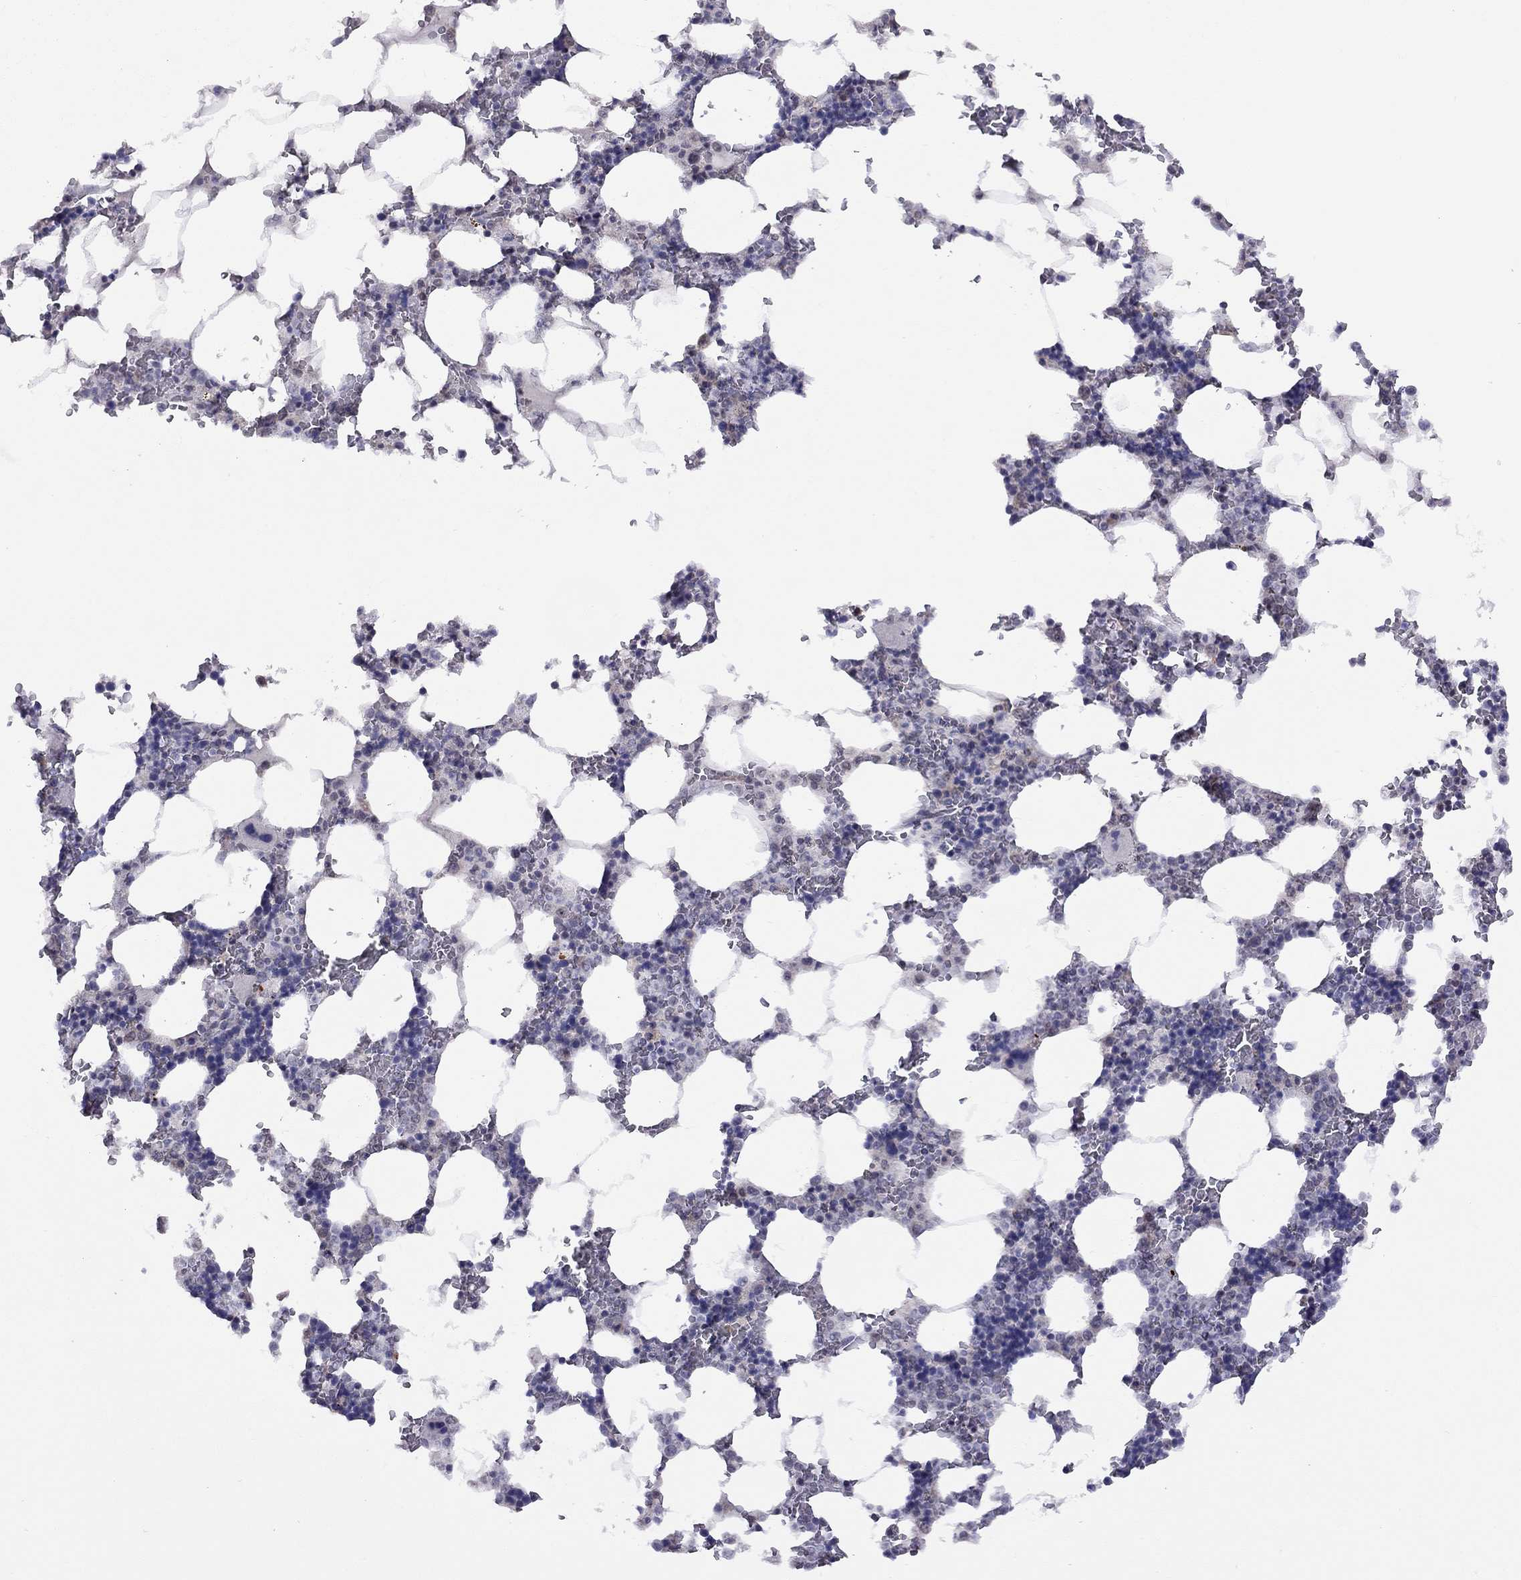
{"staining": {"intensity": "negative", "quantity": "none", "location": "none"}, "tissue": "bone marrow", "cell_type": "Hematopoietic cells", "image_type": "normal", "snomed": [{"axis": "morphology", "description": "Normal tissue, NOS"}, {"axis": "topography", "description": "Bone marrow"}], "caption": "This is a micrograph of IHC staining of benign bone marrow, which shows no staining in hematopoietic cells. (Stains: DAB IHC with hematoxylin counter stain, Microscopy: brightfield microscopy at high magnification).", "gene": "HES5", "patient": {"sex": "male", "age": 51}}